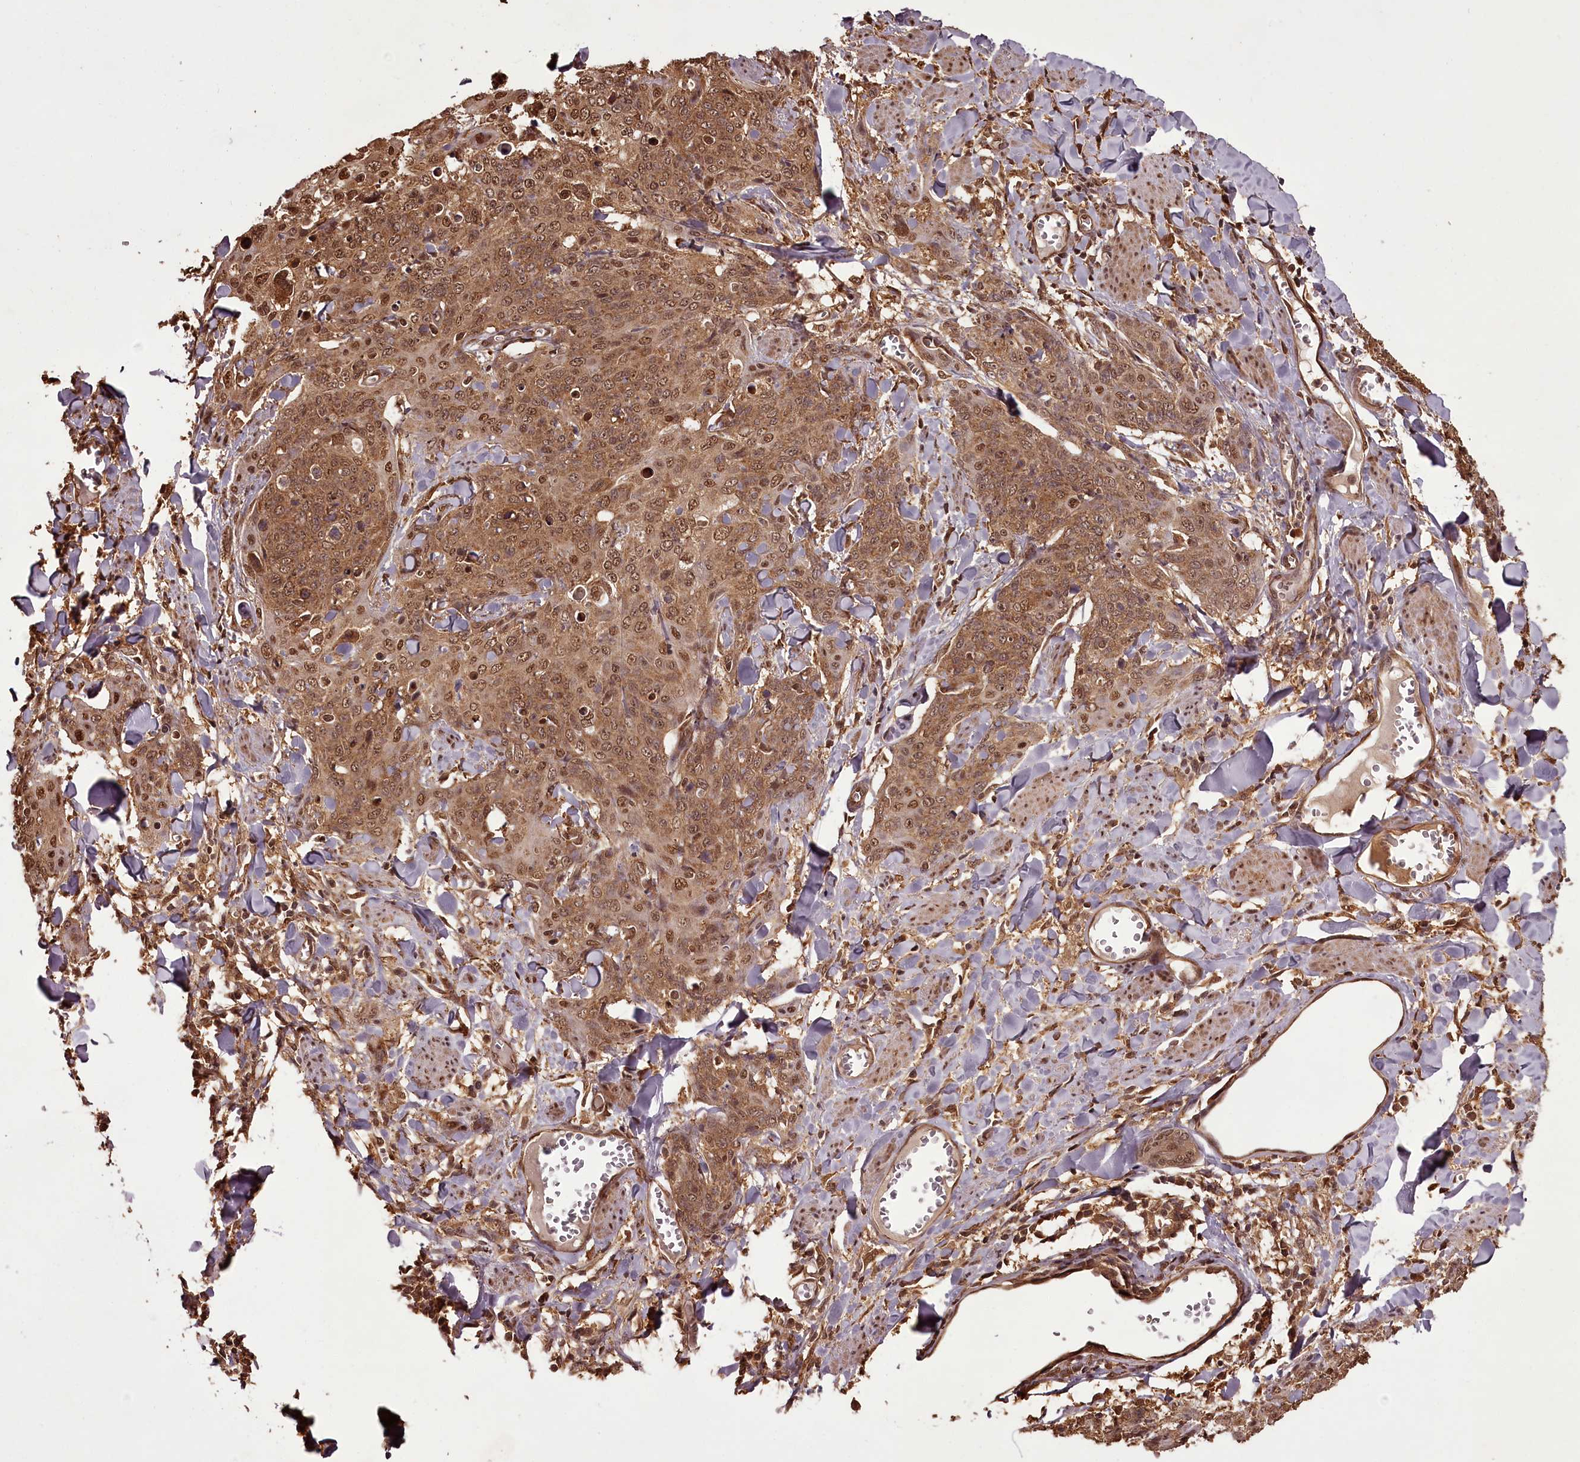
{"staining": {"intensity": "moderate", "quantity": ">75%", "location": "cytoplasmic/membranous,nuclear"}, "tissue": "skin cancer", "cell_type": "Tumor cells", "image_type": "cancer", "snomed": [{"axis": "morphology", "description": "Squamous cell carcinoma, NOS"}, {"axis": "topography", "description": "Skin"}, {"axis": "topography", "description": "Vulva"}], "caption": "Protein analysis of squamous cell carcinoma (skin) tissue displays moderate cytoplasmic/membranous and nuclear staining in approximately >75% of tumor cells.", "gene": "NPRL2", "patient": {"sex": "female", "age": 85}}